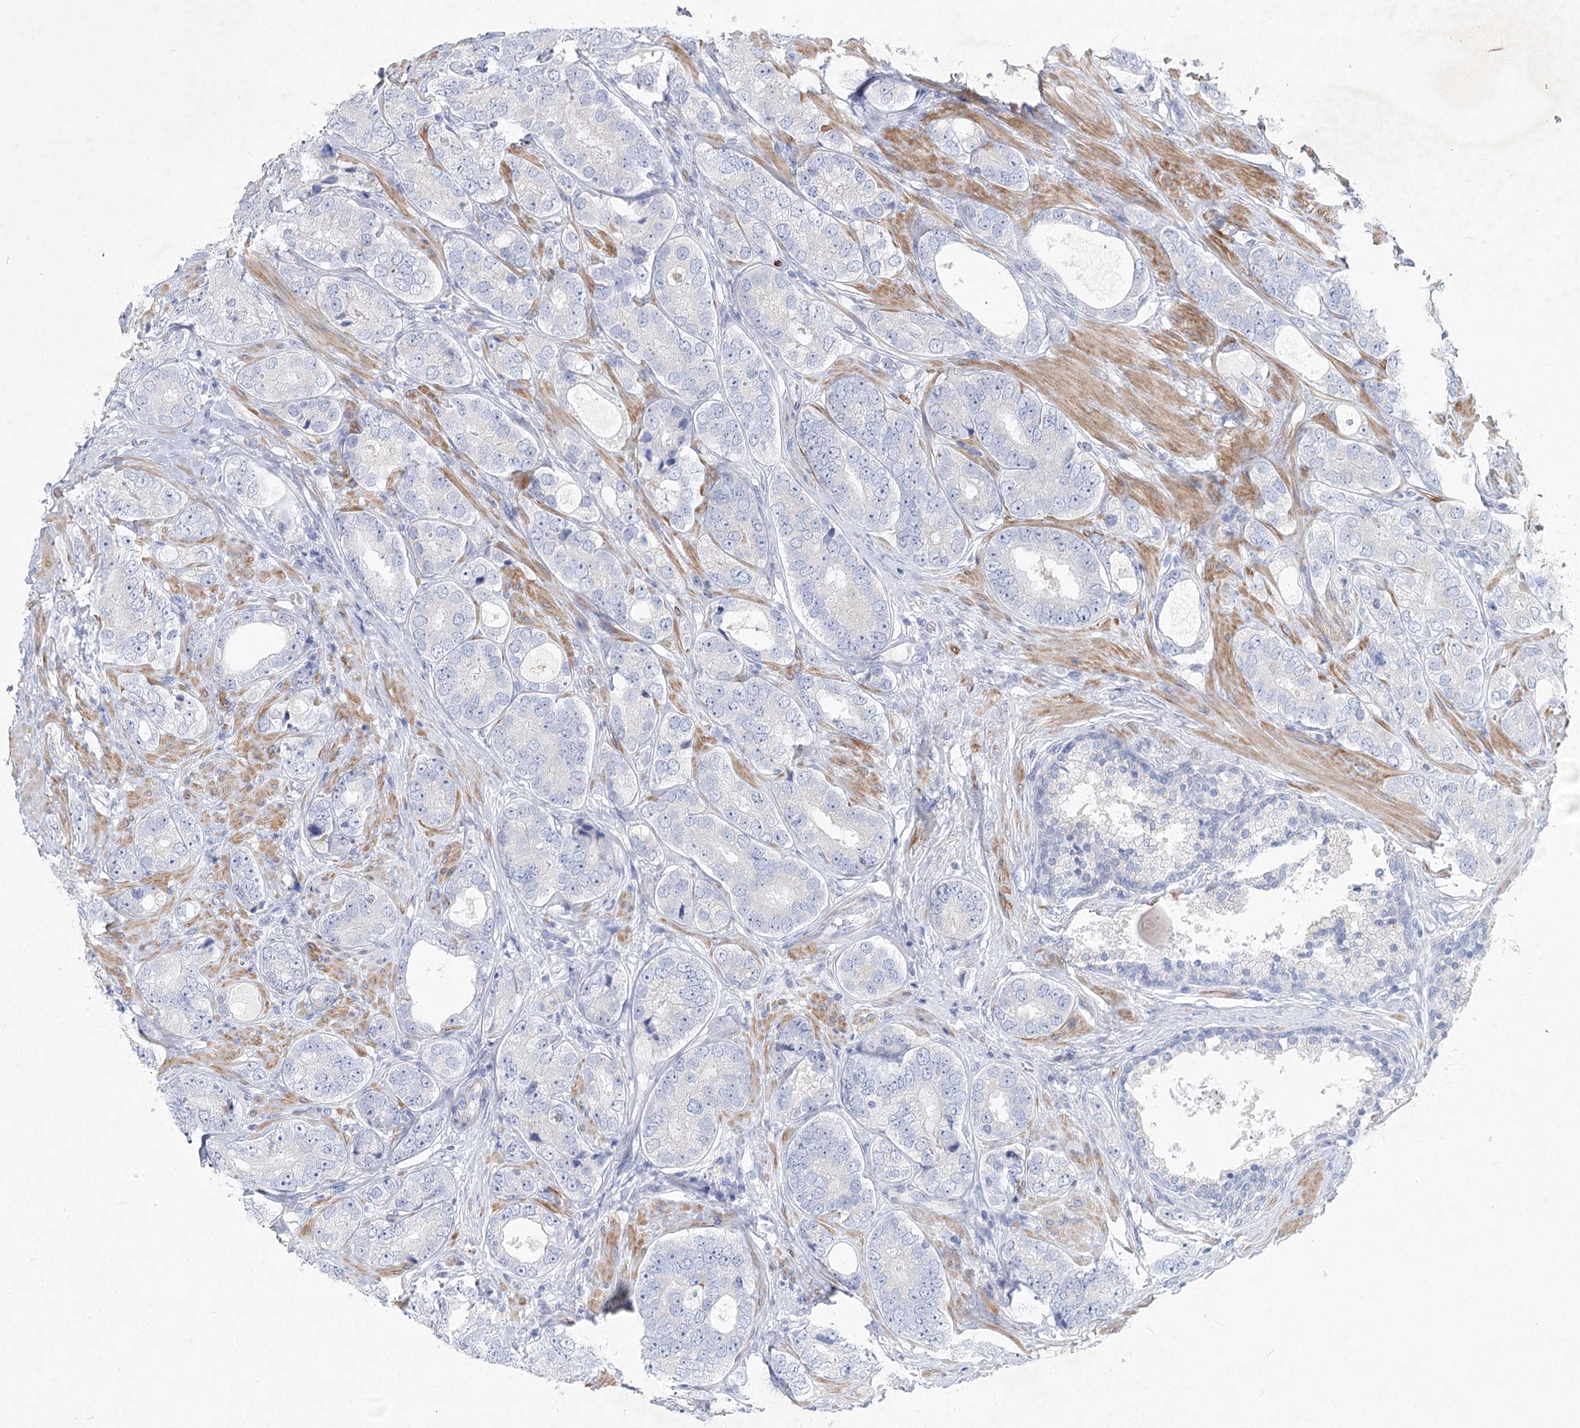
{"staining": {"intensity": "negative", "quantity": "none", "location": "none"}, "tissue": "prostate cancer", "cell_type": "Tumor cells", "image_type": "cancer", "snomed": [{"axis": "morphology", "description": "Adenocarcinoma, High grade"}, {"axis": "topography", "description": "Prostate"}], "caption": "The micrograph reveals no significant expression in tumor cells of prostate cancer. The staining was performed using DAB (3,3'-diaminobenzidine) to visualize the protein expression in brown, while the nuclei were stained in blue with hematoxylin (Magnification: 20x).", "gene": "WDR74", "patient": {"sex": "male", "age": 56}}